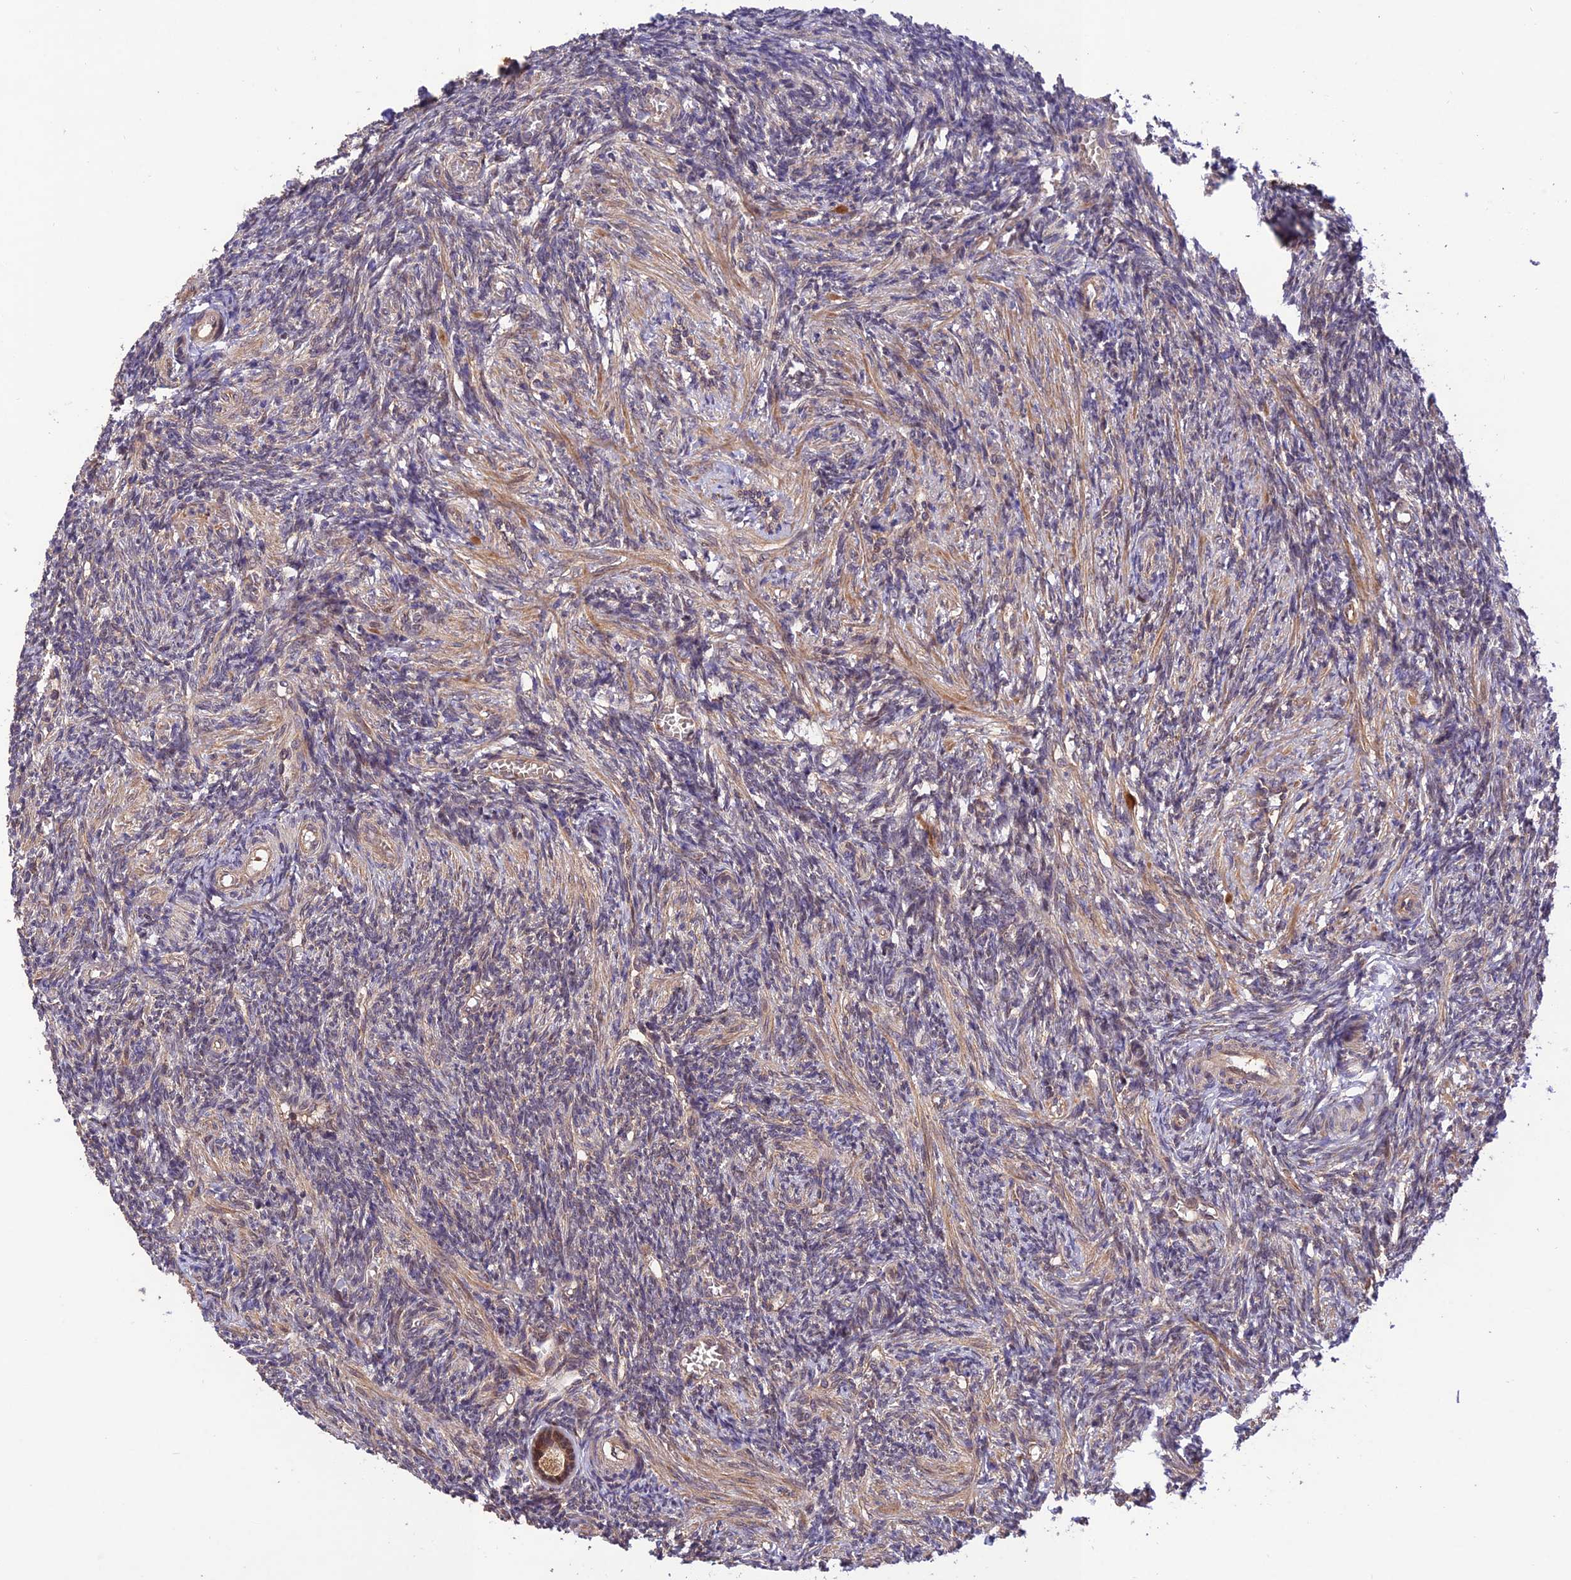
{"staining": {"intensity": "weak", "quantity": "25%-75%", "location": "cytoplasmic/membranous"}, "tissue": "ovary", "cell_type": "Ovarian stroma cells", "image_type": "normal", "snomed": [{"axis": "morphology", "description": "Normal tissue, NOS"}, {"axis": "topography", "description": "Ovary"}], "caption": "Protein expression analysis of benign human ovary reveals weak cytoplasmic/membranous positivity in approximately 25%-75% of ovarian stroma cells.", "gene": "REV1", "patient": {"sex": "female", "age": 27}}